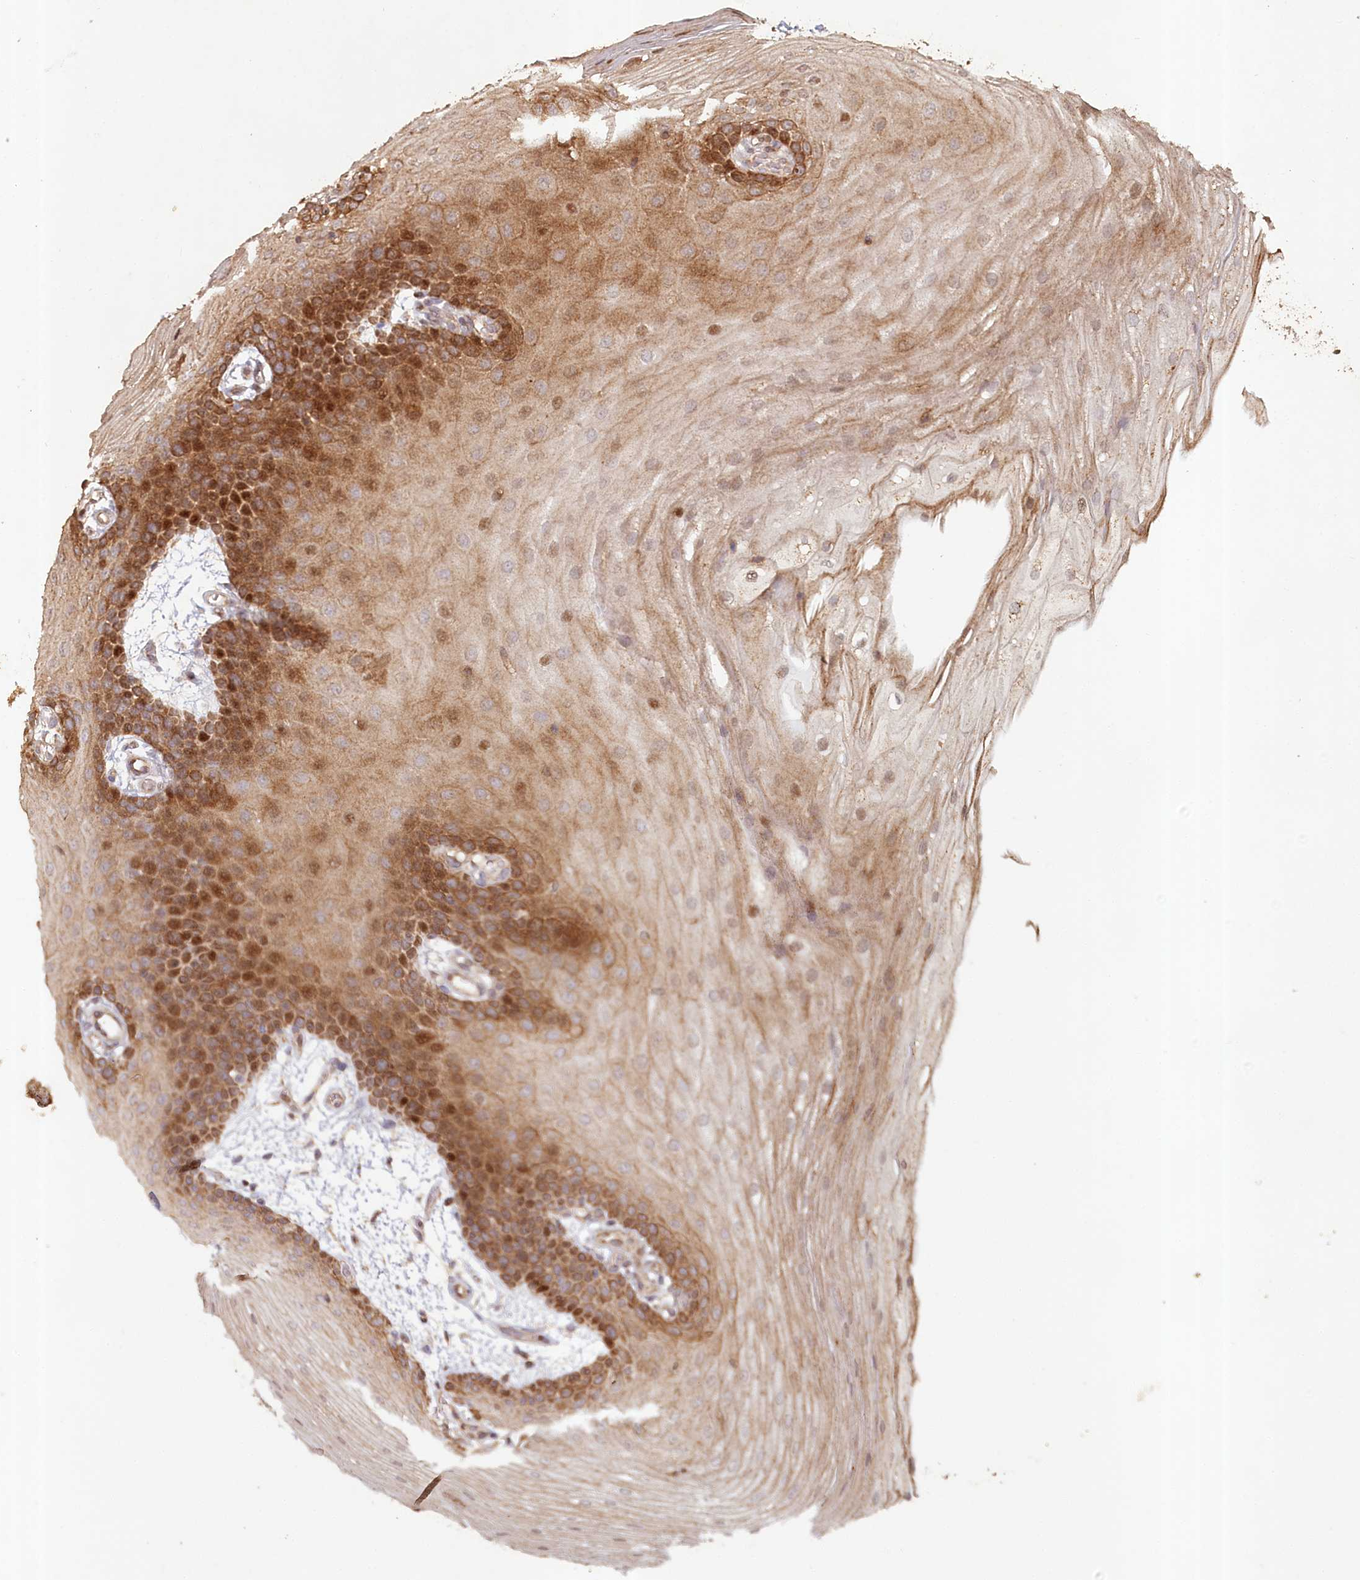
{"staining": {"intensity": "moderate", "quantity": ">75%", "location": "cytoplasmic/membranous,nuclear"}, "tissue": "oral mucosa", "cell_type": "Squamous epithelial cells", "image_type": "normal", "snomed": [{"axis": "morphology", "description": "Normal tissue, NOS"}, {"axis": "topography", "description": "Oral tissue"}], "caption": "Immunohistochemical staining of unremarkable oral mucosa reveals >75% levels of moderate cytoplasmic/membranous,nuclear protein positivity in about >75% of squamous epithelial cells.", "gene": "HAL", "patient": {"sex": "male", "age": 68}}